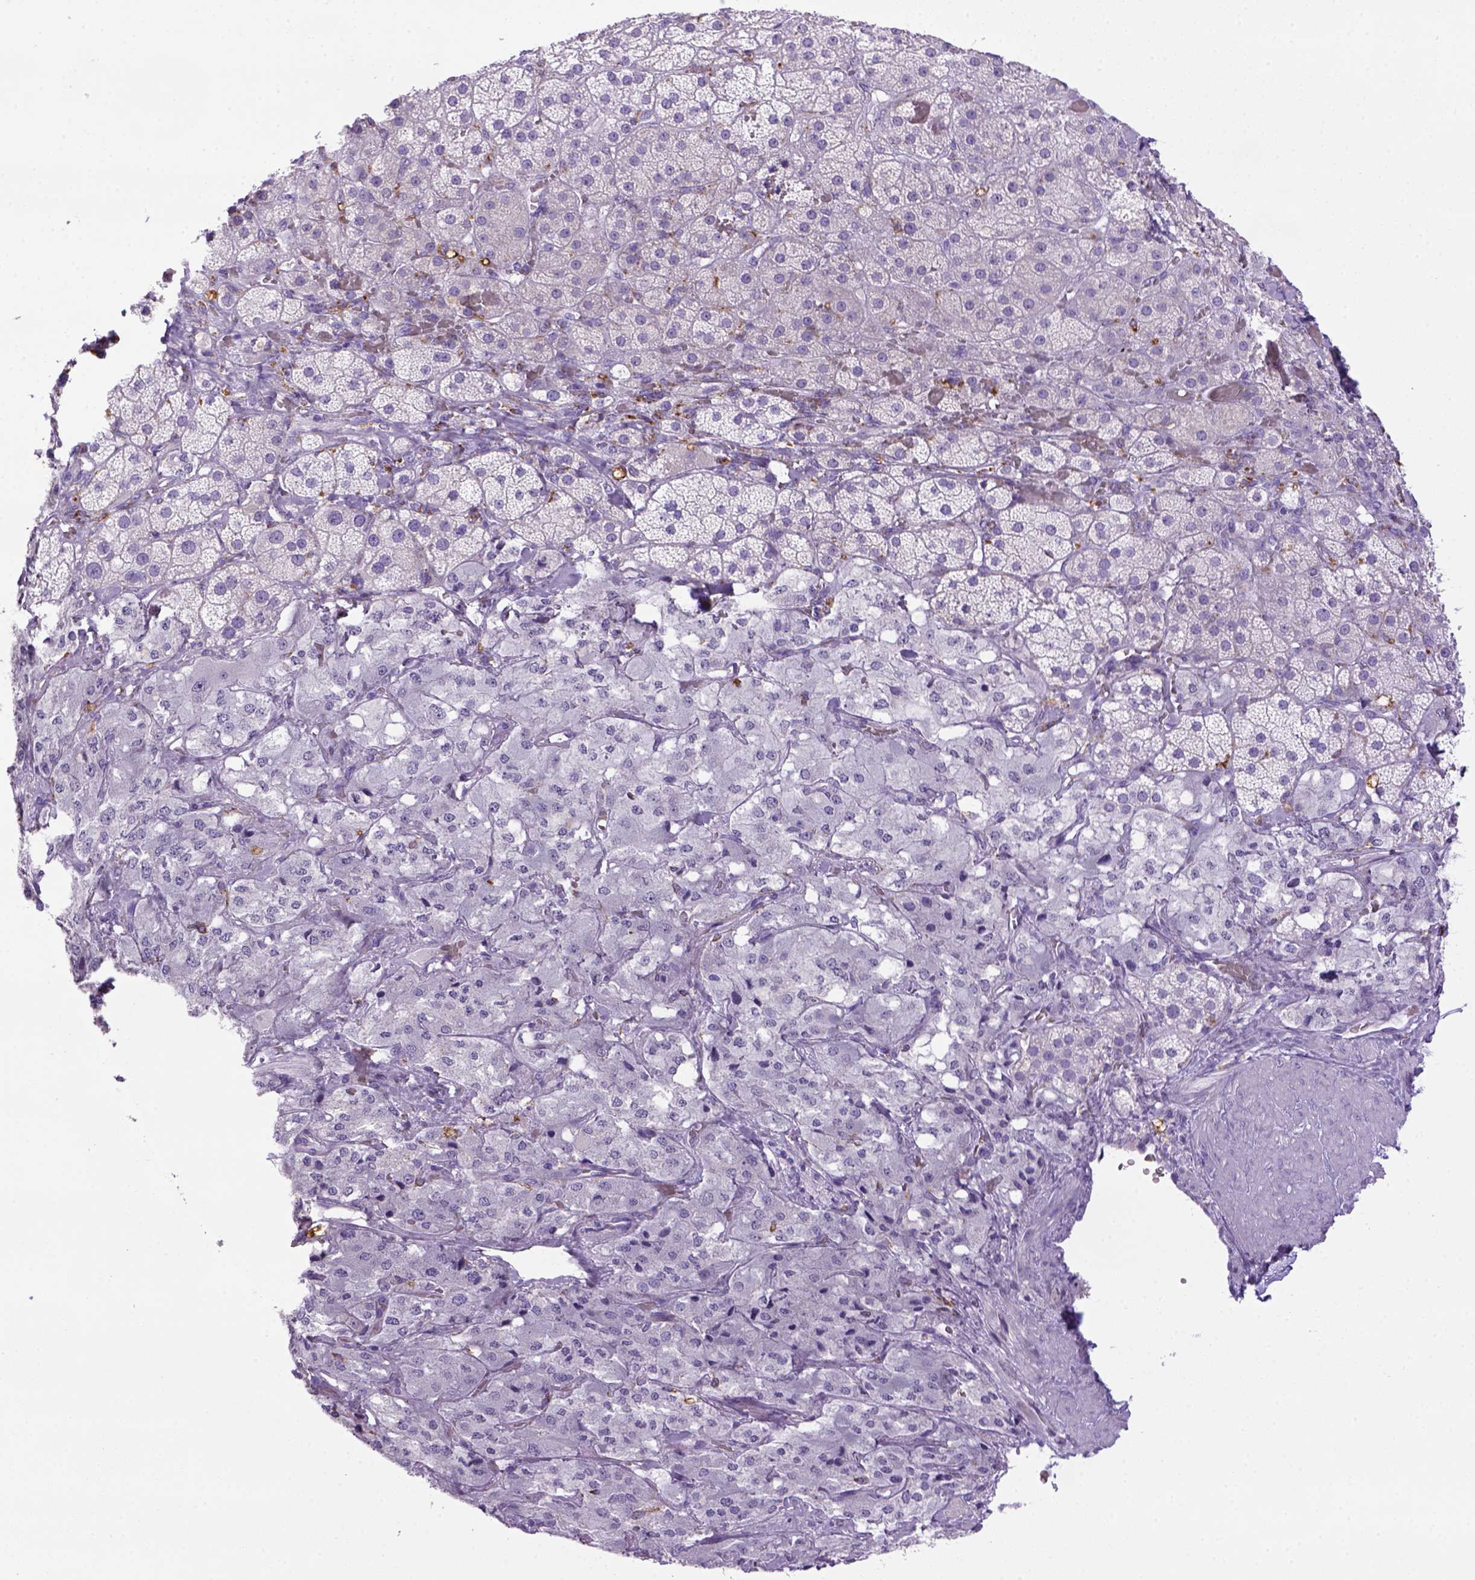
{"staining": {"intensity": "negative", "quantity": "none", "location": "none"}, "tissue": "adrenal gland", "cell_type": "Glandular cells", "image_type": "normal", "snomed": [{"axis": "morphology", "description": "Normal tissue, NOS"}, {"axis": "topography", "description": "Adrenal gland"}], "caption": "Protein analysis of benign adrenal gland reveals no significant positivity in glandular cells. The staining is performed using DAB (3,3'-diaminobenzidine) brown chromogen with nuclei counter-stained in using hematoxylin.", "gene": "CD68", "patient": {"sex": "male", "age": 57}}